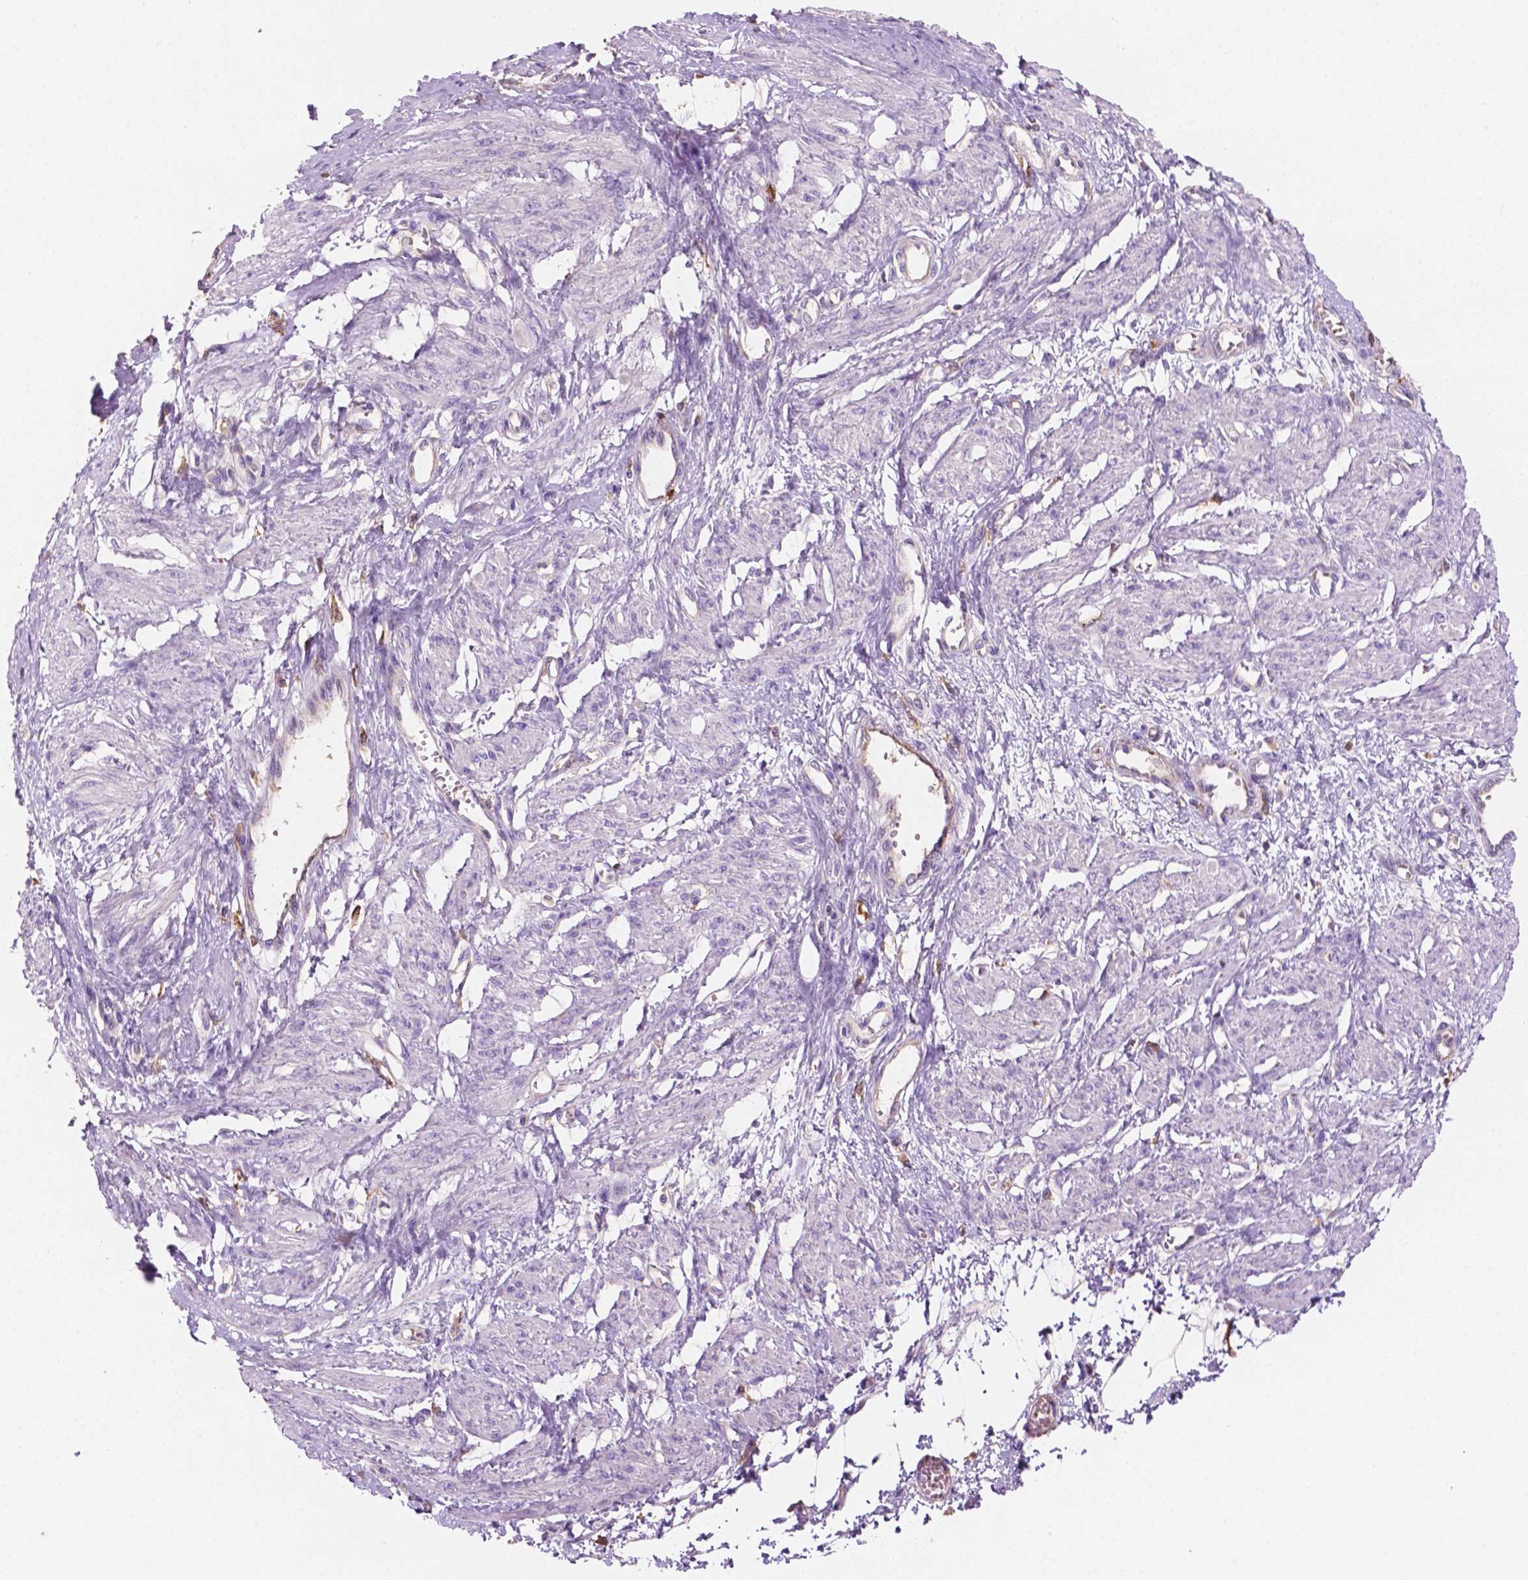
{"staining": {"intensity": "negative", "quantity": "none", "location": "none"}, "tissue": "smooth muscle", "cell_type": "Smooth muscle cells", "image_type": "normal", "snomed": [{"axis": "morphology", "description": "Normal tissue, NOS"}, {"axis": "topography", "description": "Smooth muscle"}, {"axis": "topography", "description": "Uterus"}], "caption": "High power microscopy photomicrograph of an immunohistochemistry micrograph of normal smooth muscle, revealing no significant staining in smooth muscle cells.", "gene": "MKRN2OS", "patient": {"sex": "female", "age": 39}}